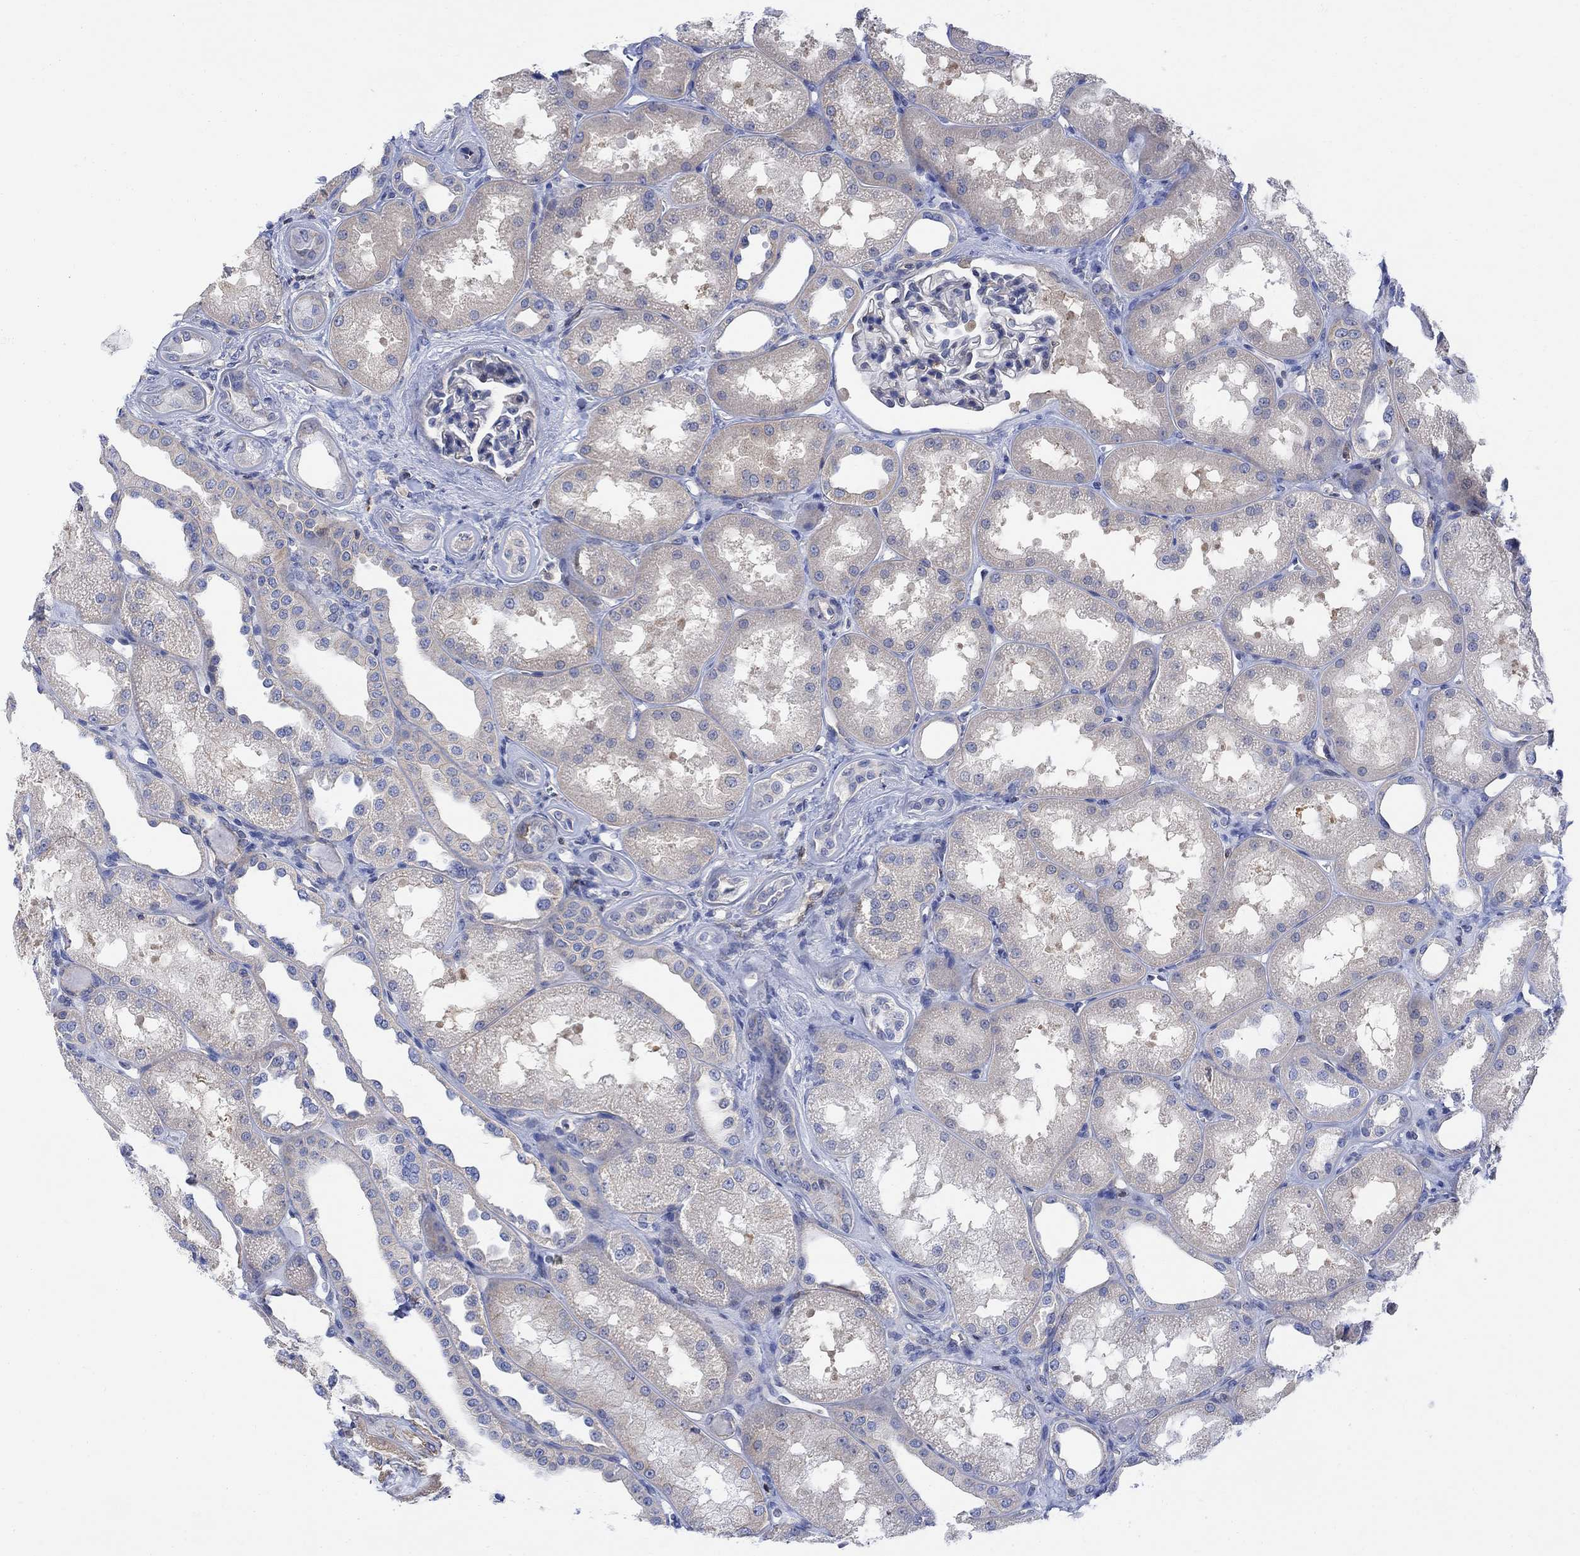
{"staining": {"intensity": "negative", "quantity": "none", "location": "none"}, "tissue": "kidney", "cell_type": "Cells in glomeruli", "image_type": "normal", "snomed": [{"axis": "morphology", "description": "Normal tissue, NOS"}, {"axis": "topography", "description": "Kidney"}], "caption": "Cells in glomeruli are negative for protein expression in benign human kidney. (DAB (3,3'-diaminobenzidine) IHC, high magnification).", "gene": "GBP5", "patient": {"sex": "male", "age": 61}}